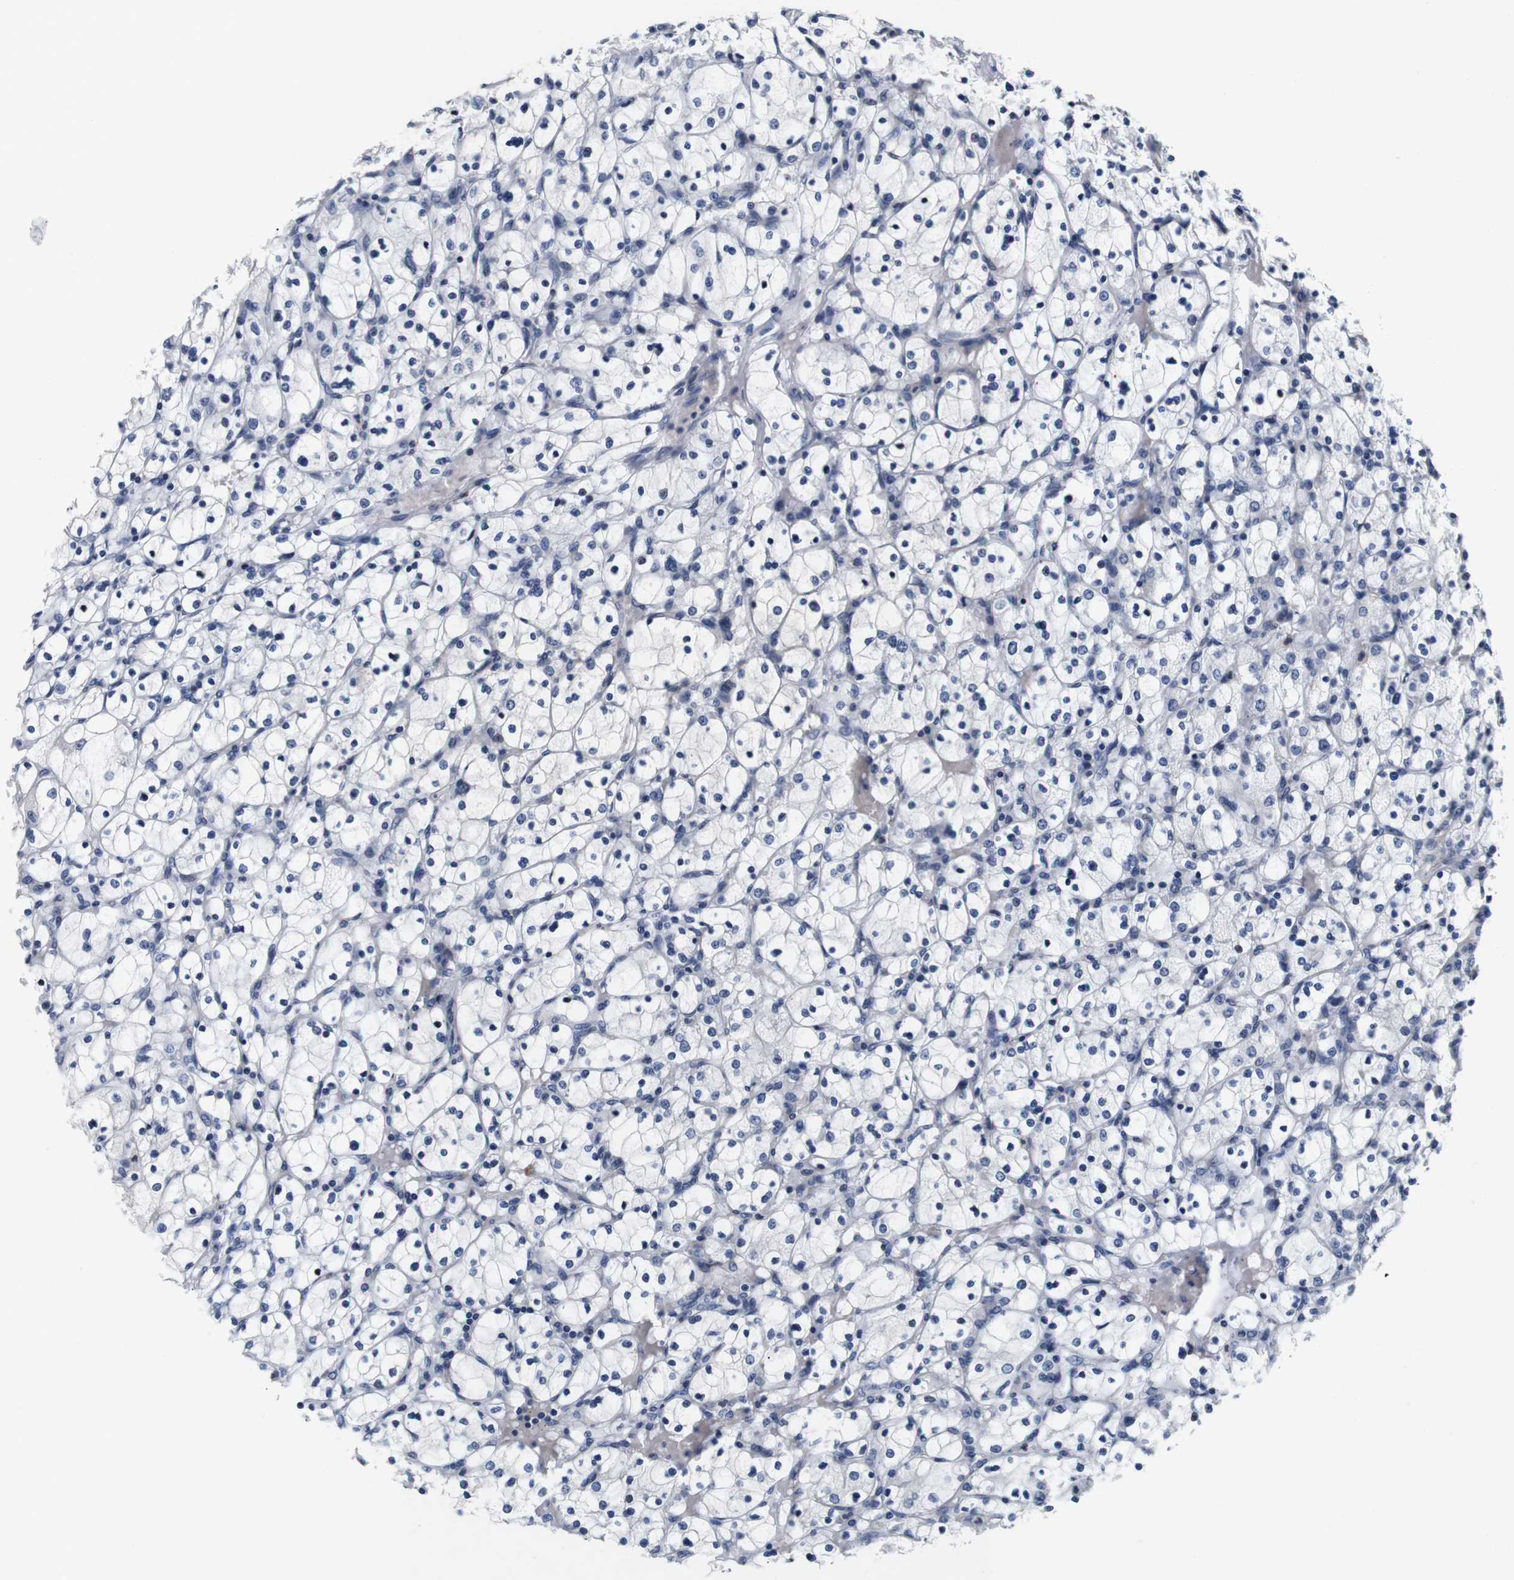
{"staining": {"intensity": "negative", "quantity": "none", "location": "none"}, "tissue": "renal cancer", "cell_type": "Tumor cells", "image_type": "cancer", "snomed": [{"axis": "morphology", "description": "Adenocarcinoma, NOS"}, {"axis": "topography", "description": "Kidney"}], "caption": "A histopathology image of human renal cancer is negative for staining in tumor cells.", "gene": "CYB561", "patient": {"sex": "female", "age": 83}}